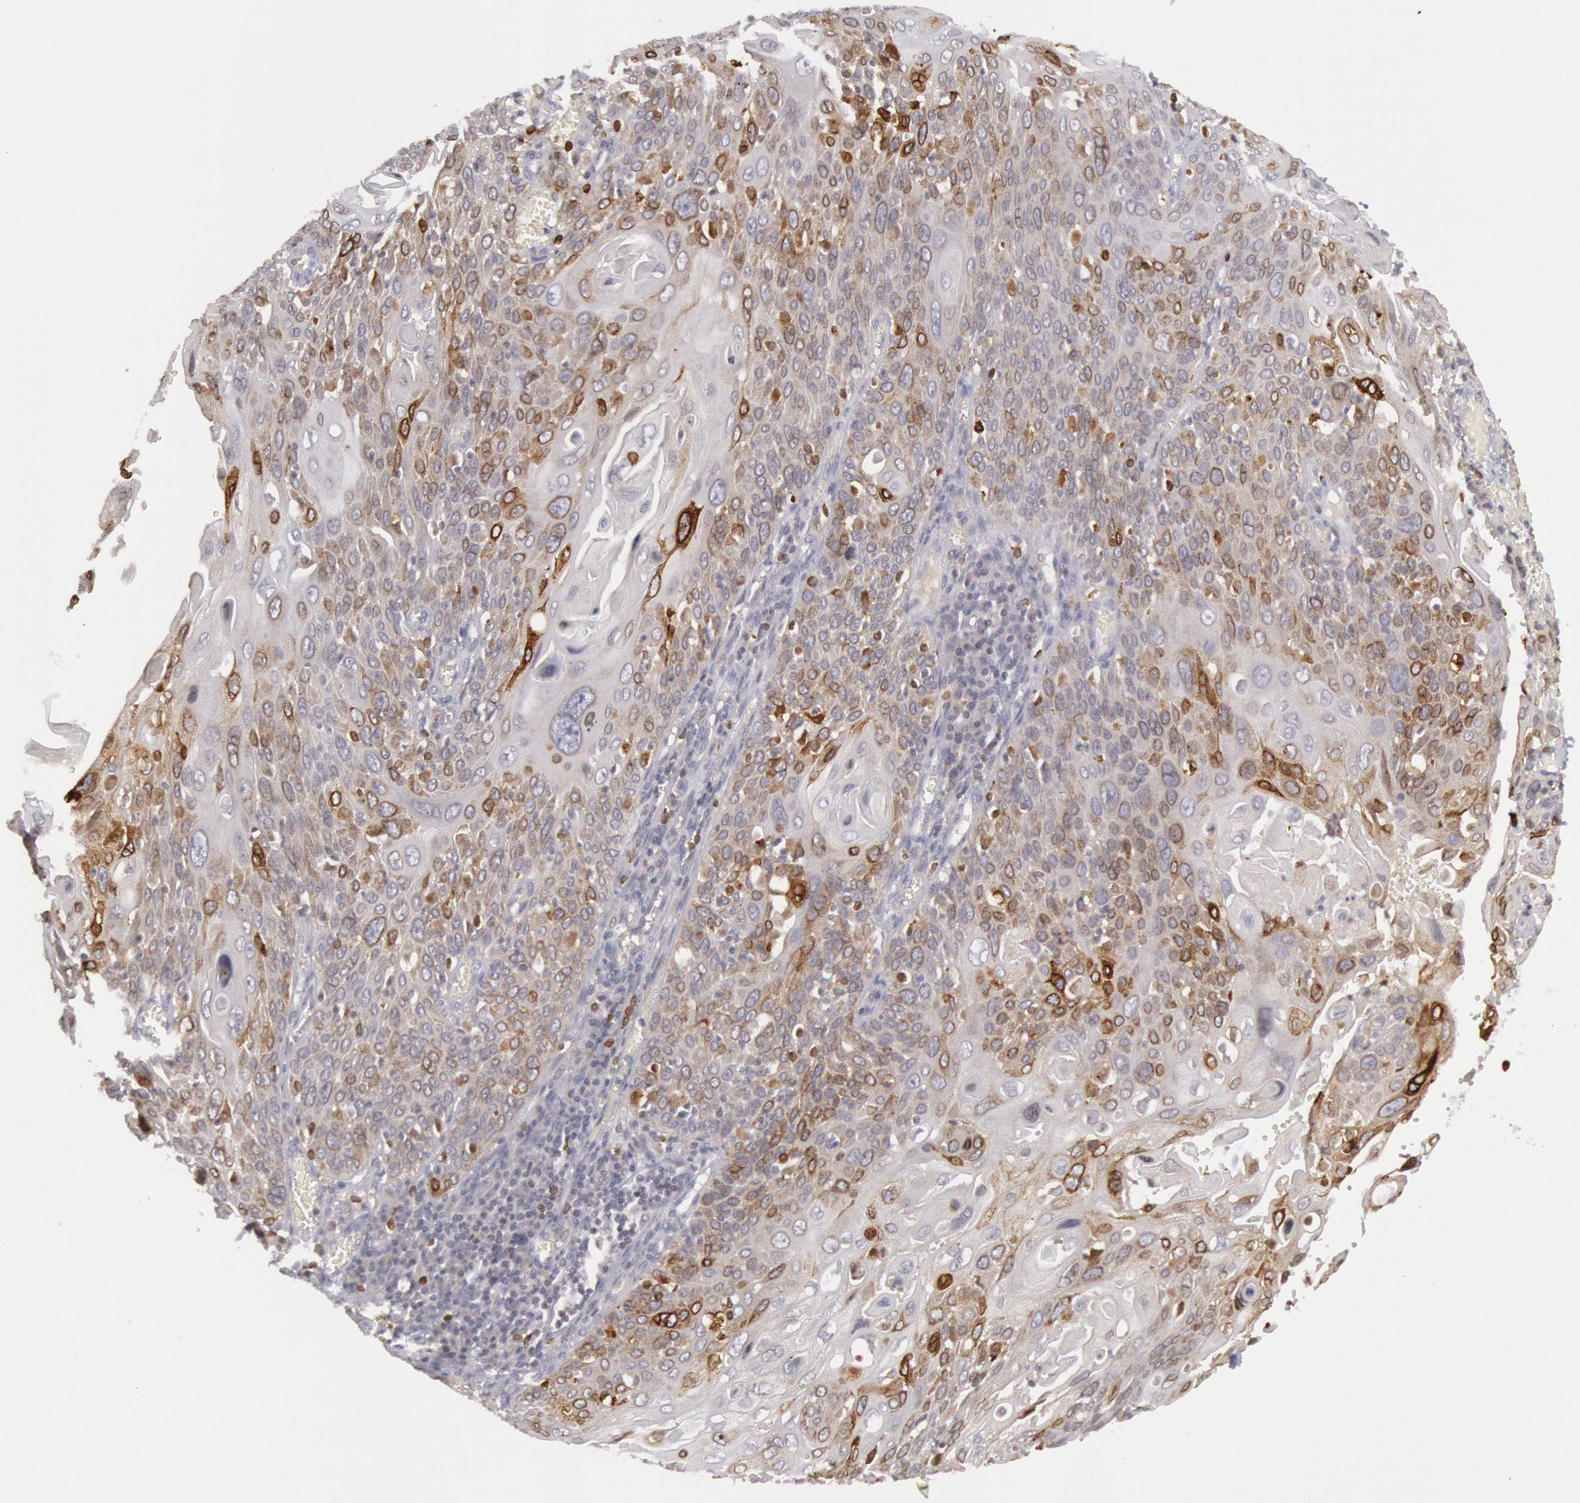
{"staining": {"intensity": "strong", "quantity": "<25%", "location": "cytoplasmic/membranous"}, "tissue": "cervical cancer", "cell_type": "Tumor cells", "image_type": "cancer", "snomed": [{"axis": "morphology", "description": "Squamous cell carcinoma, NOS"}, {"axis": "topography", "description": "Cervix"}], "caption": "Cervical squamous cell carcinoma tissue displays strong cytoplasmic/membranous expression in about <25% of tumor cells, visualized by immunohistochemistry.", "gene": "PTGS2", "patient": {"sex": "female", "age": 54}}